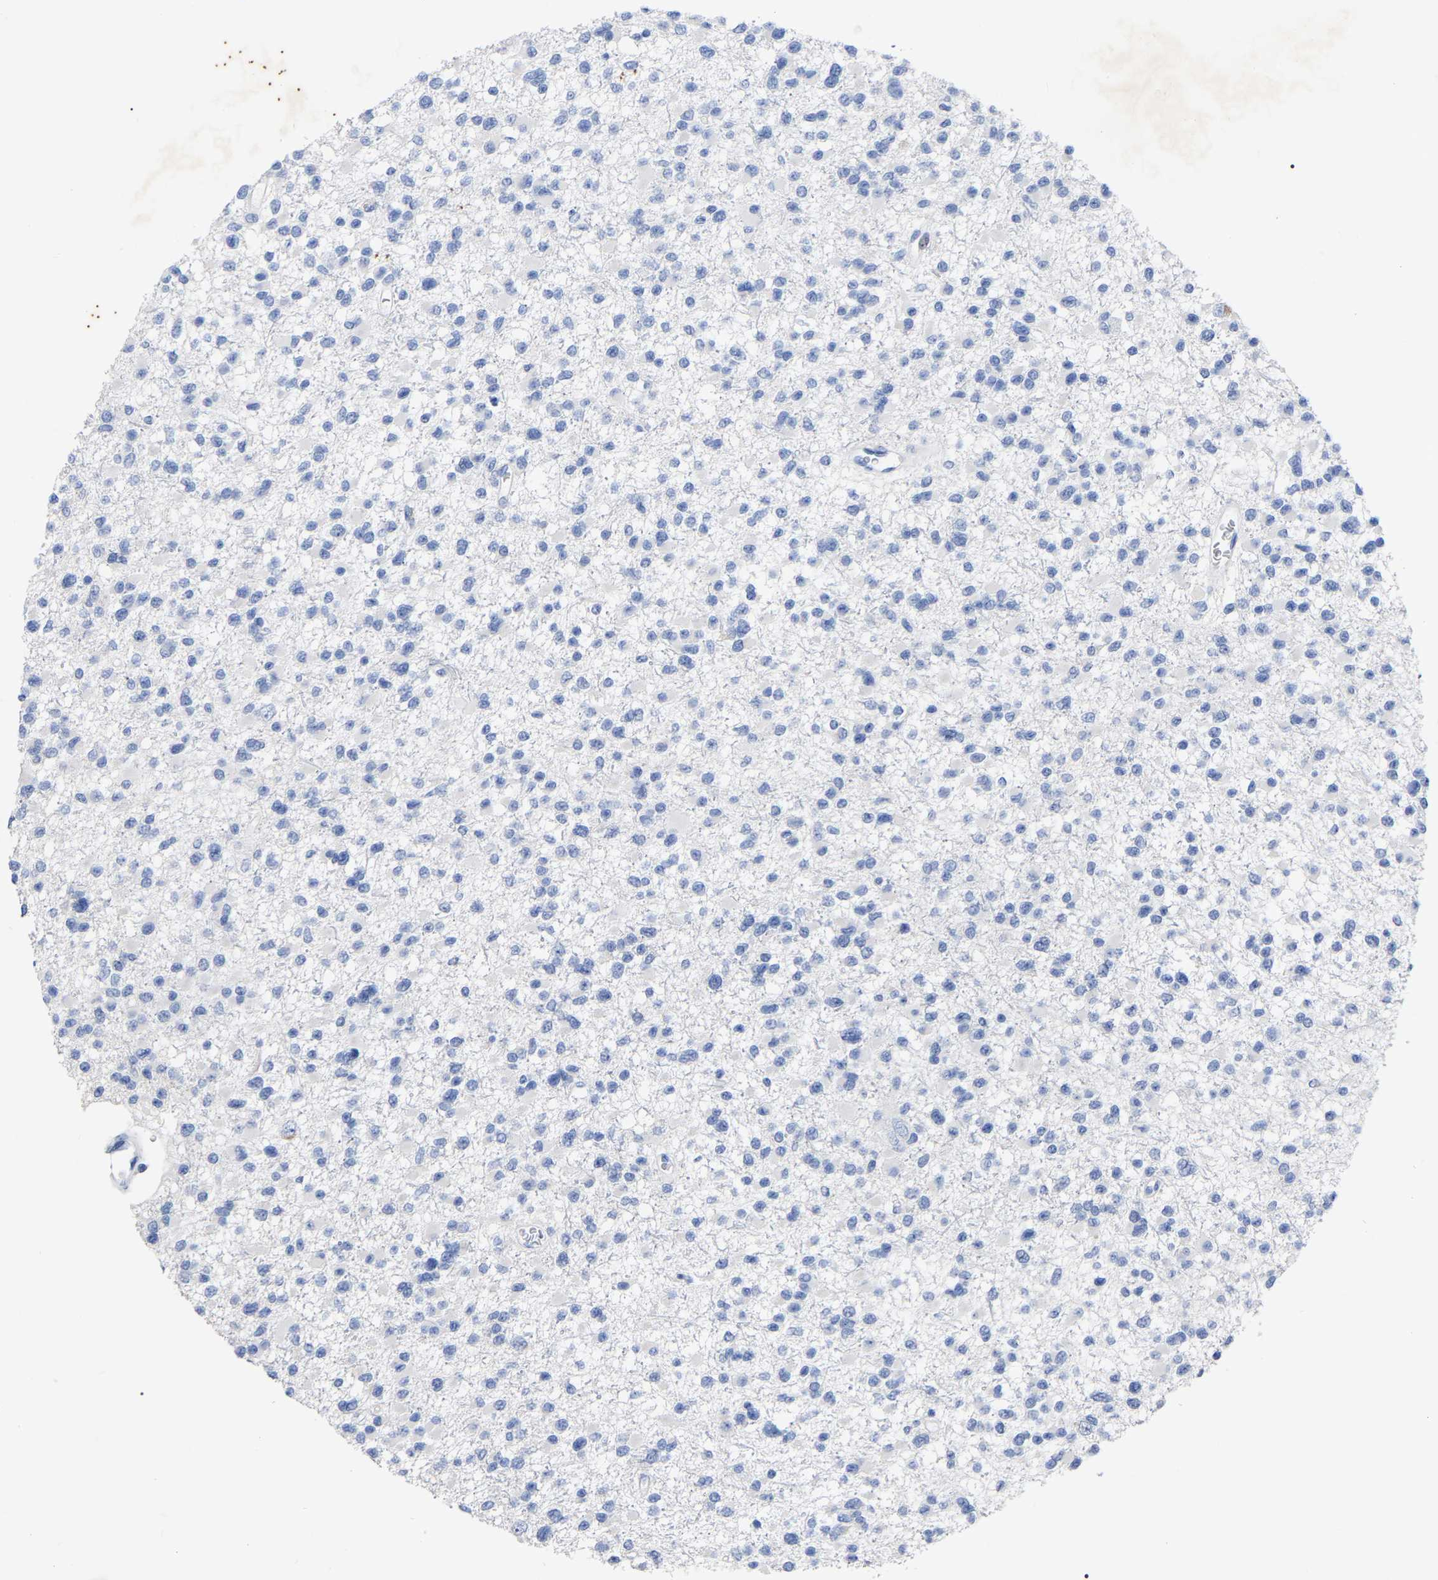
{"staining": {"intensity": "negative", "quantity": "none", "location": "none"}, "tissue": "glioma", "cell_type": "Tumor cells", "image_type": "cancer", "snomed": [{"axis": "morphology", "description": "Glioma, malignant, Low grade"}, {"axis": "topography", "description": "Brain"}], "caption": "Tumor cells are negative for brown protein staining in malignant low-grade glioma.", "gene": "ANXA13", "patient": {"sex": "female", "age": 22}}